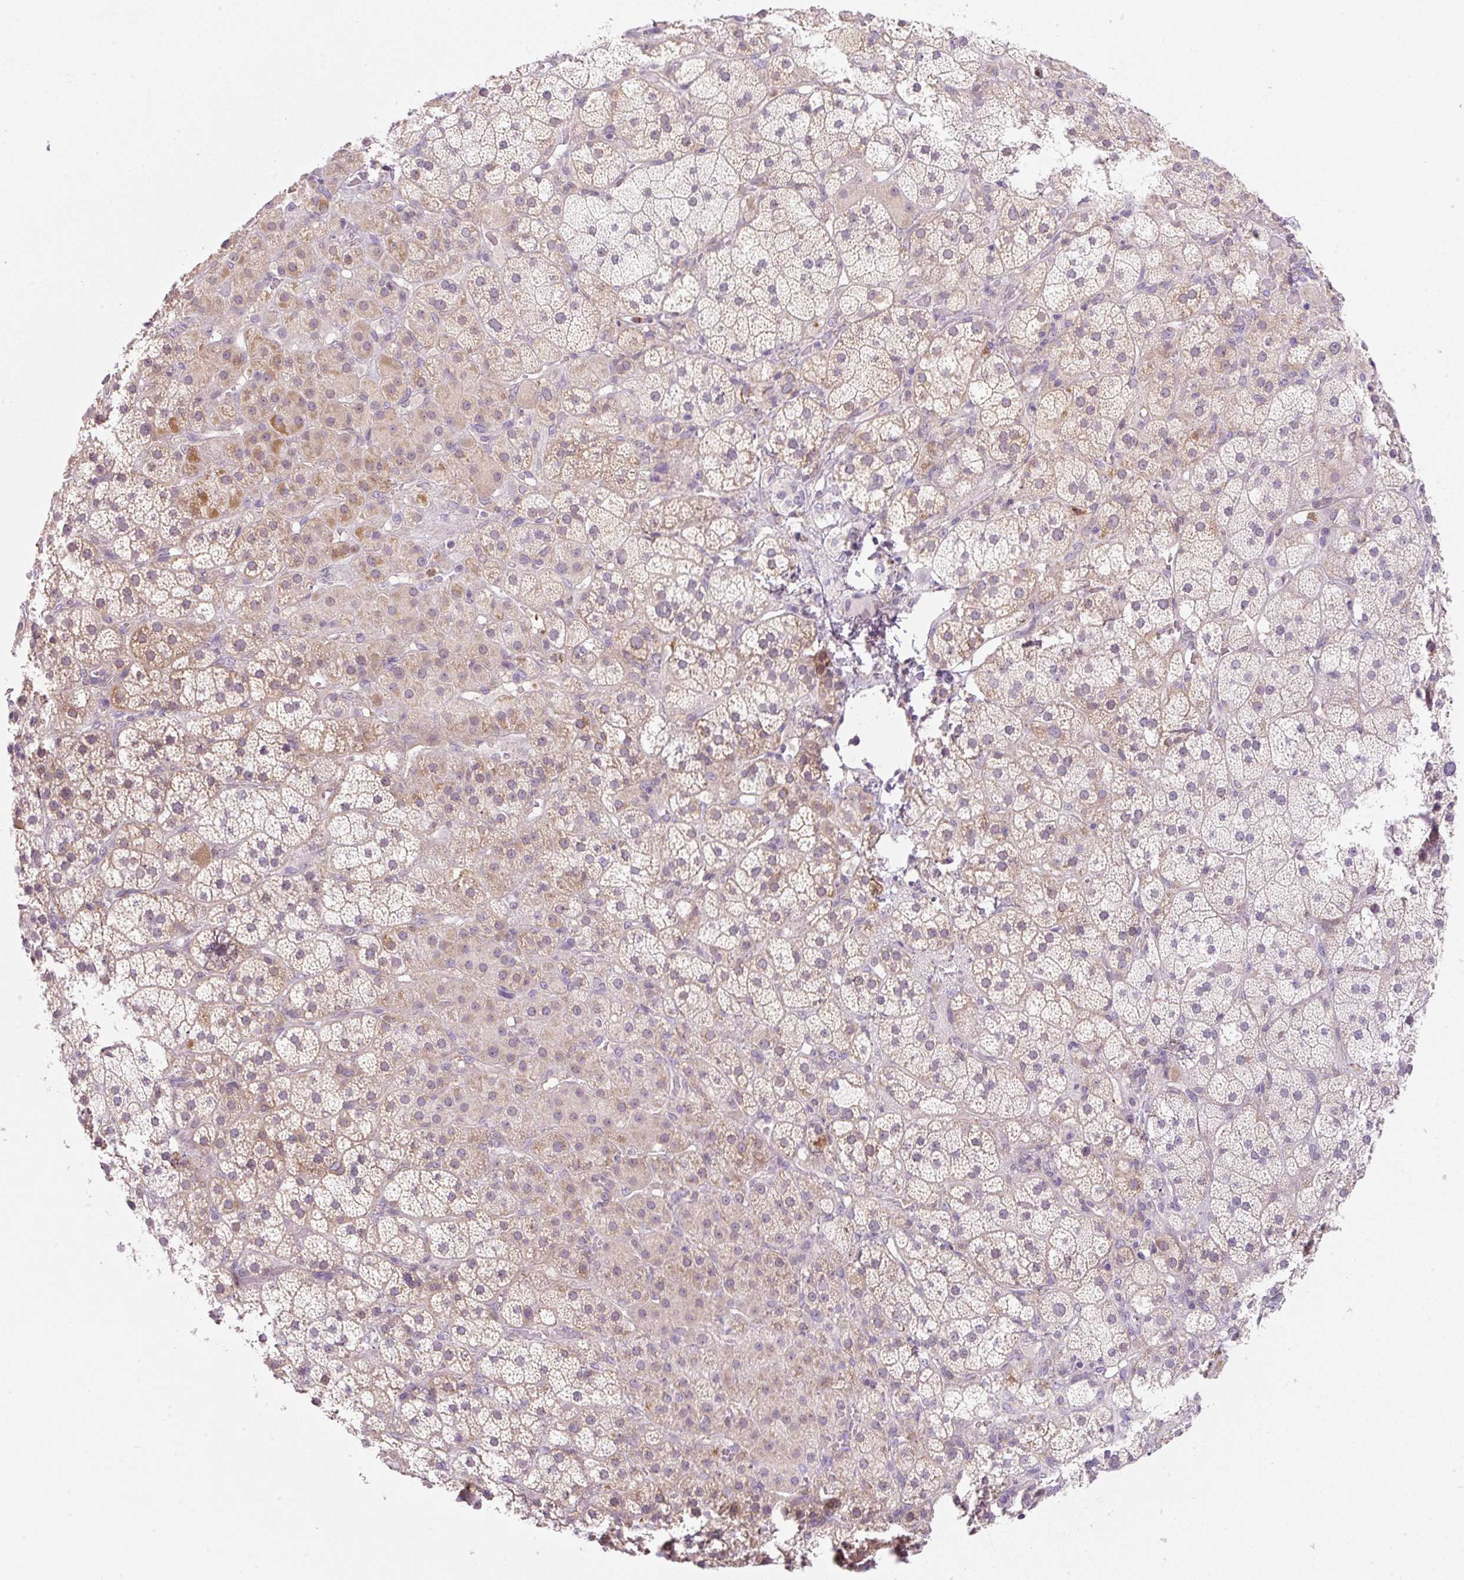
{"staining": {"intensity": "weak", "quantity": ">75%", "location": "cytoplasmic/membranous"}, "tissue": "adrenal gland", "cell_type": "Glandular cells", "image_type": "normal", "snomed": [{"axis": "morphology", "description": "Normal tissue, NOS"}, {"axis": "topography", "description": "Adrenal gland"}], "caption": "The image exhibits immunohistochemical staining of benign adrenal gland. There is weak cytoplasmic/membranous expression is present in approximately >75% of glandular cells. (DAB = brown stain, brightfield microscopy at high magnification).", "gene": "OMA1", "patient": {"sex": "male", "age": 57}}